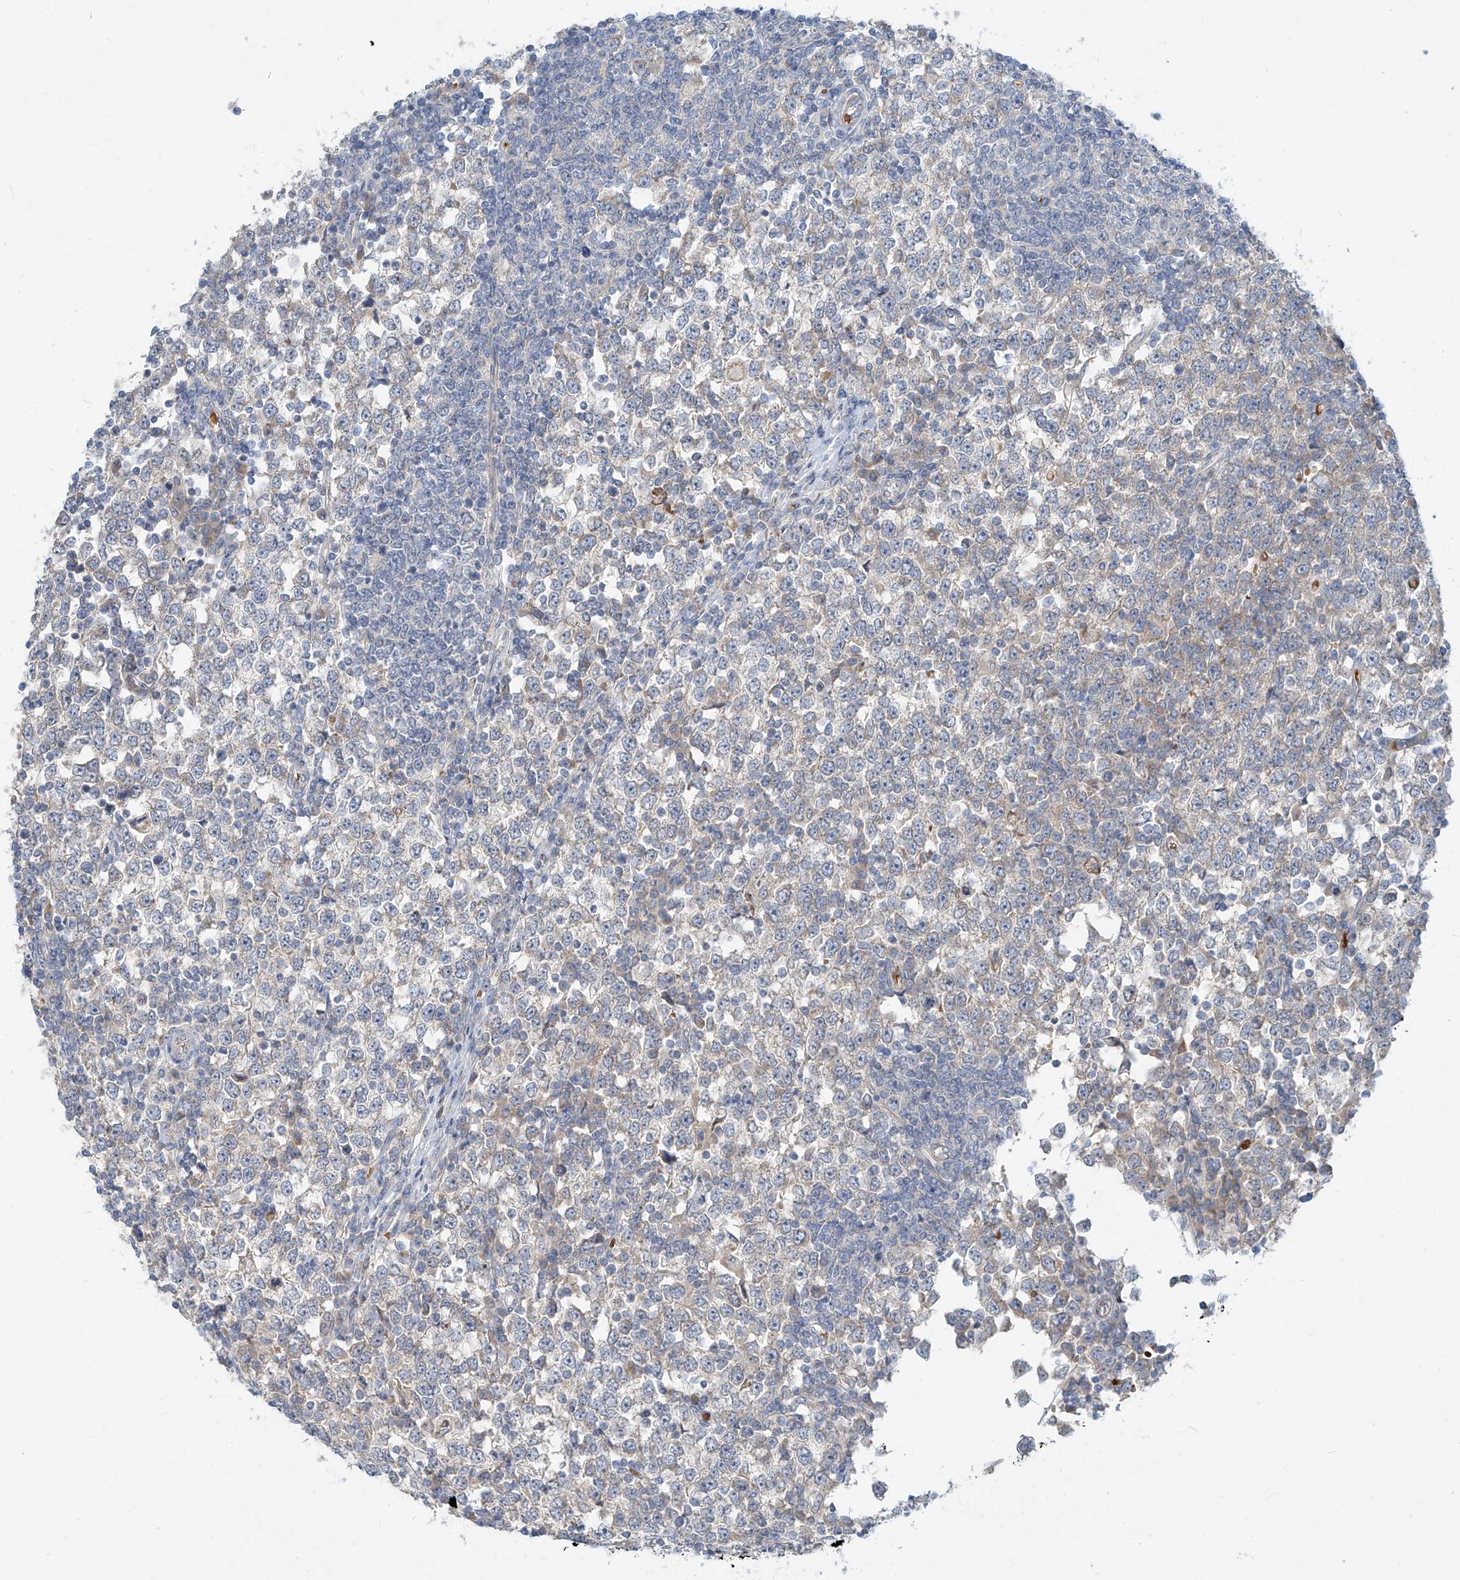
{"staining": {"intensity": "weak", "quantity": "<25%", "location": "cytoplasmic/membranous"}, "tissue": "testis cancer", "cell_type": "Tumor cells", "image_type": "cancer", "snomed": [{"axis": "morphology", "description": "Seminoma, NOS"}, {"axis": "topography", "description": "Testis"}], "caption": "This is an immunohistochemistry (IHC) image of seminoma (testis). There is no expression in tumor cells.", "gene": "SYTL3", "patient": {"sex": "male", "age": 65}}